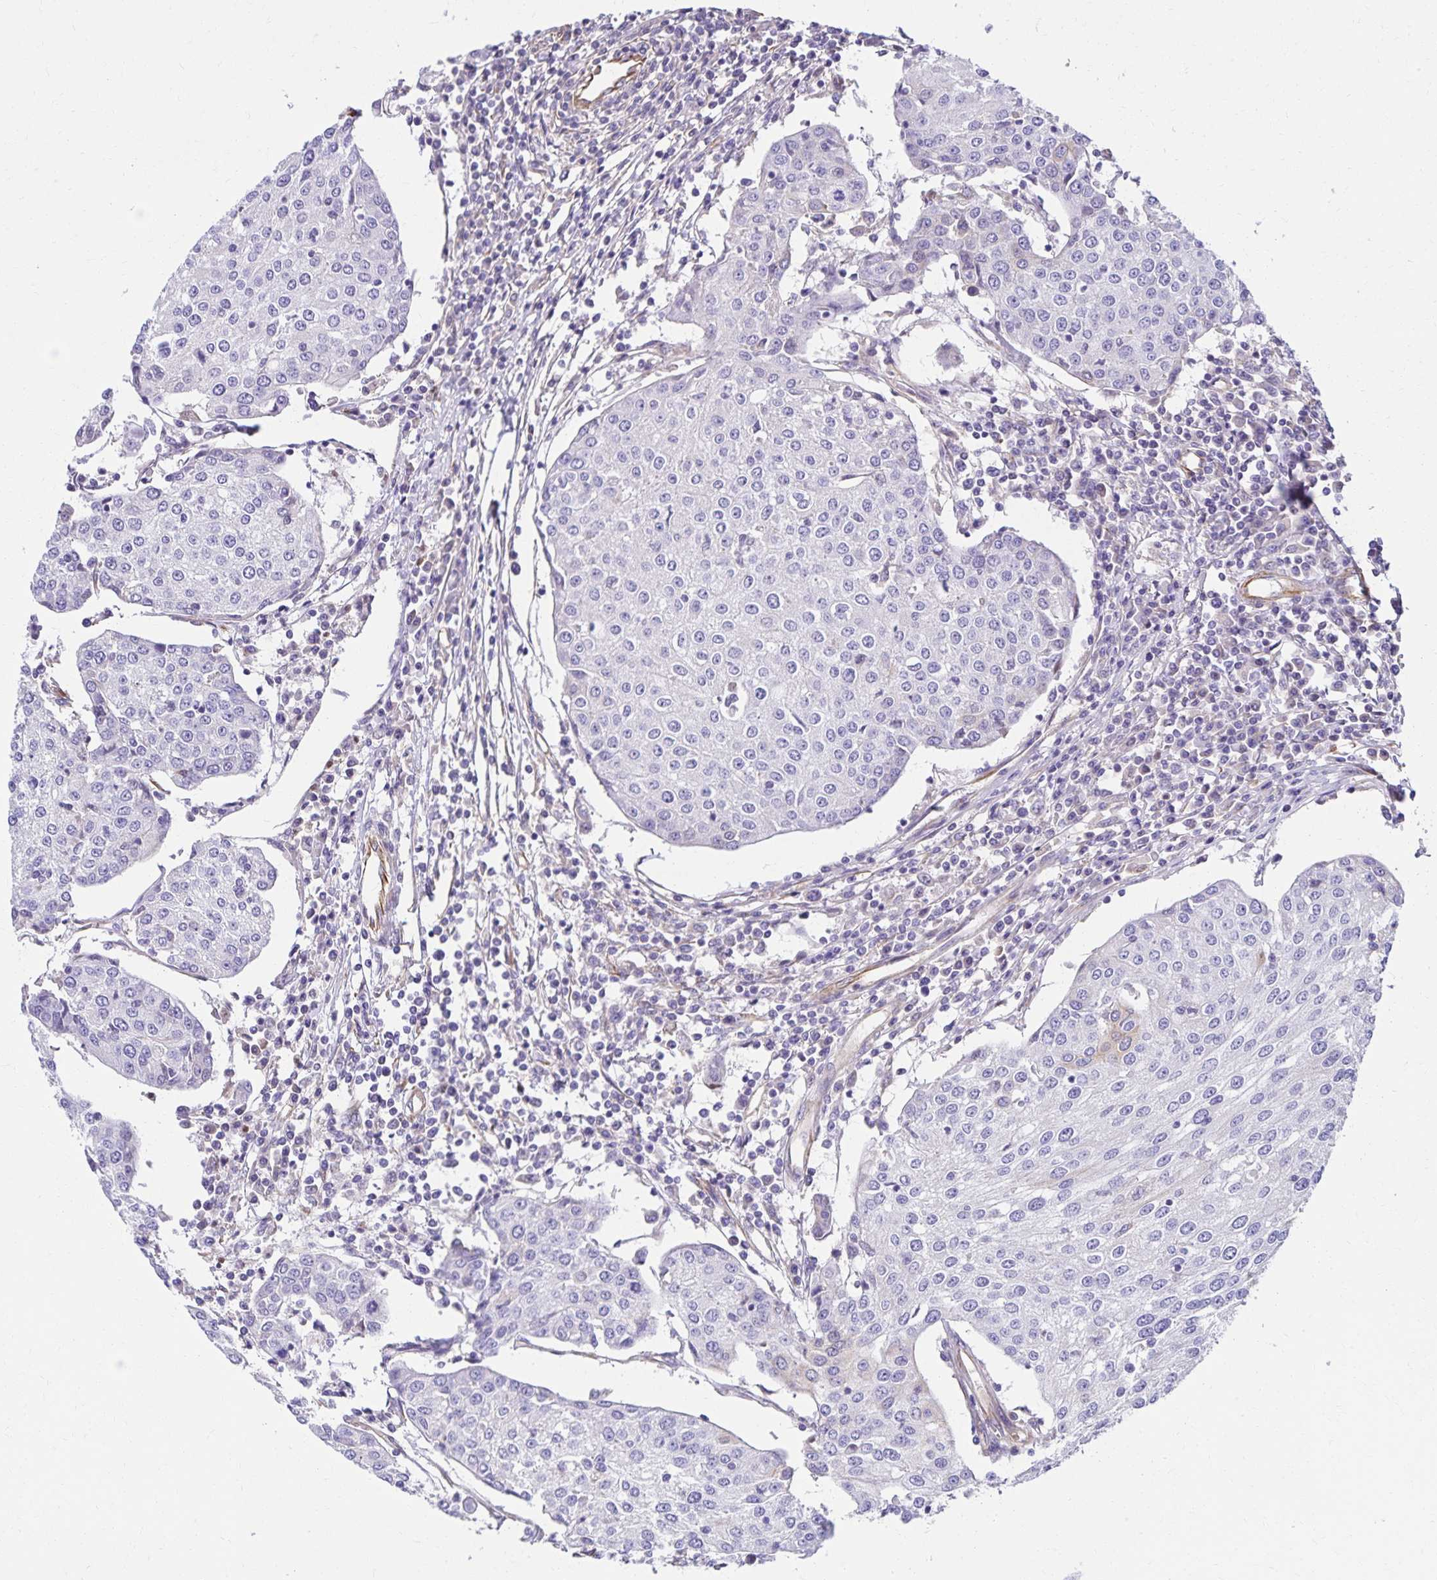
{"staining": {"intensity": "negative", "quantity": "none", "location": "none"}, "tissue": "urothelial cancer", "cell_type": "Tumor cells", "image_type": "cancer", "snomed": [{"axis": "morphology", "description": "Urothelial carcinoma, High grade"}, {"axis": "topography", "description": "Urinary bladder"}], "caption": "Urothelial cancer was stained to show a protein in brown. There is no significant expression in tumor cells. Nuclei are stained in blue.", "gene": "TRPV6", "patient": {"sex": "female", "age": 85}}